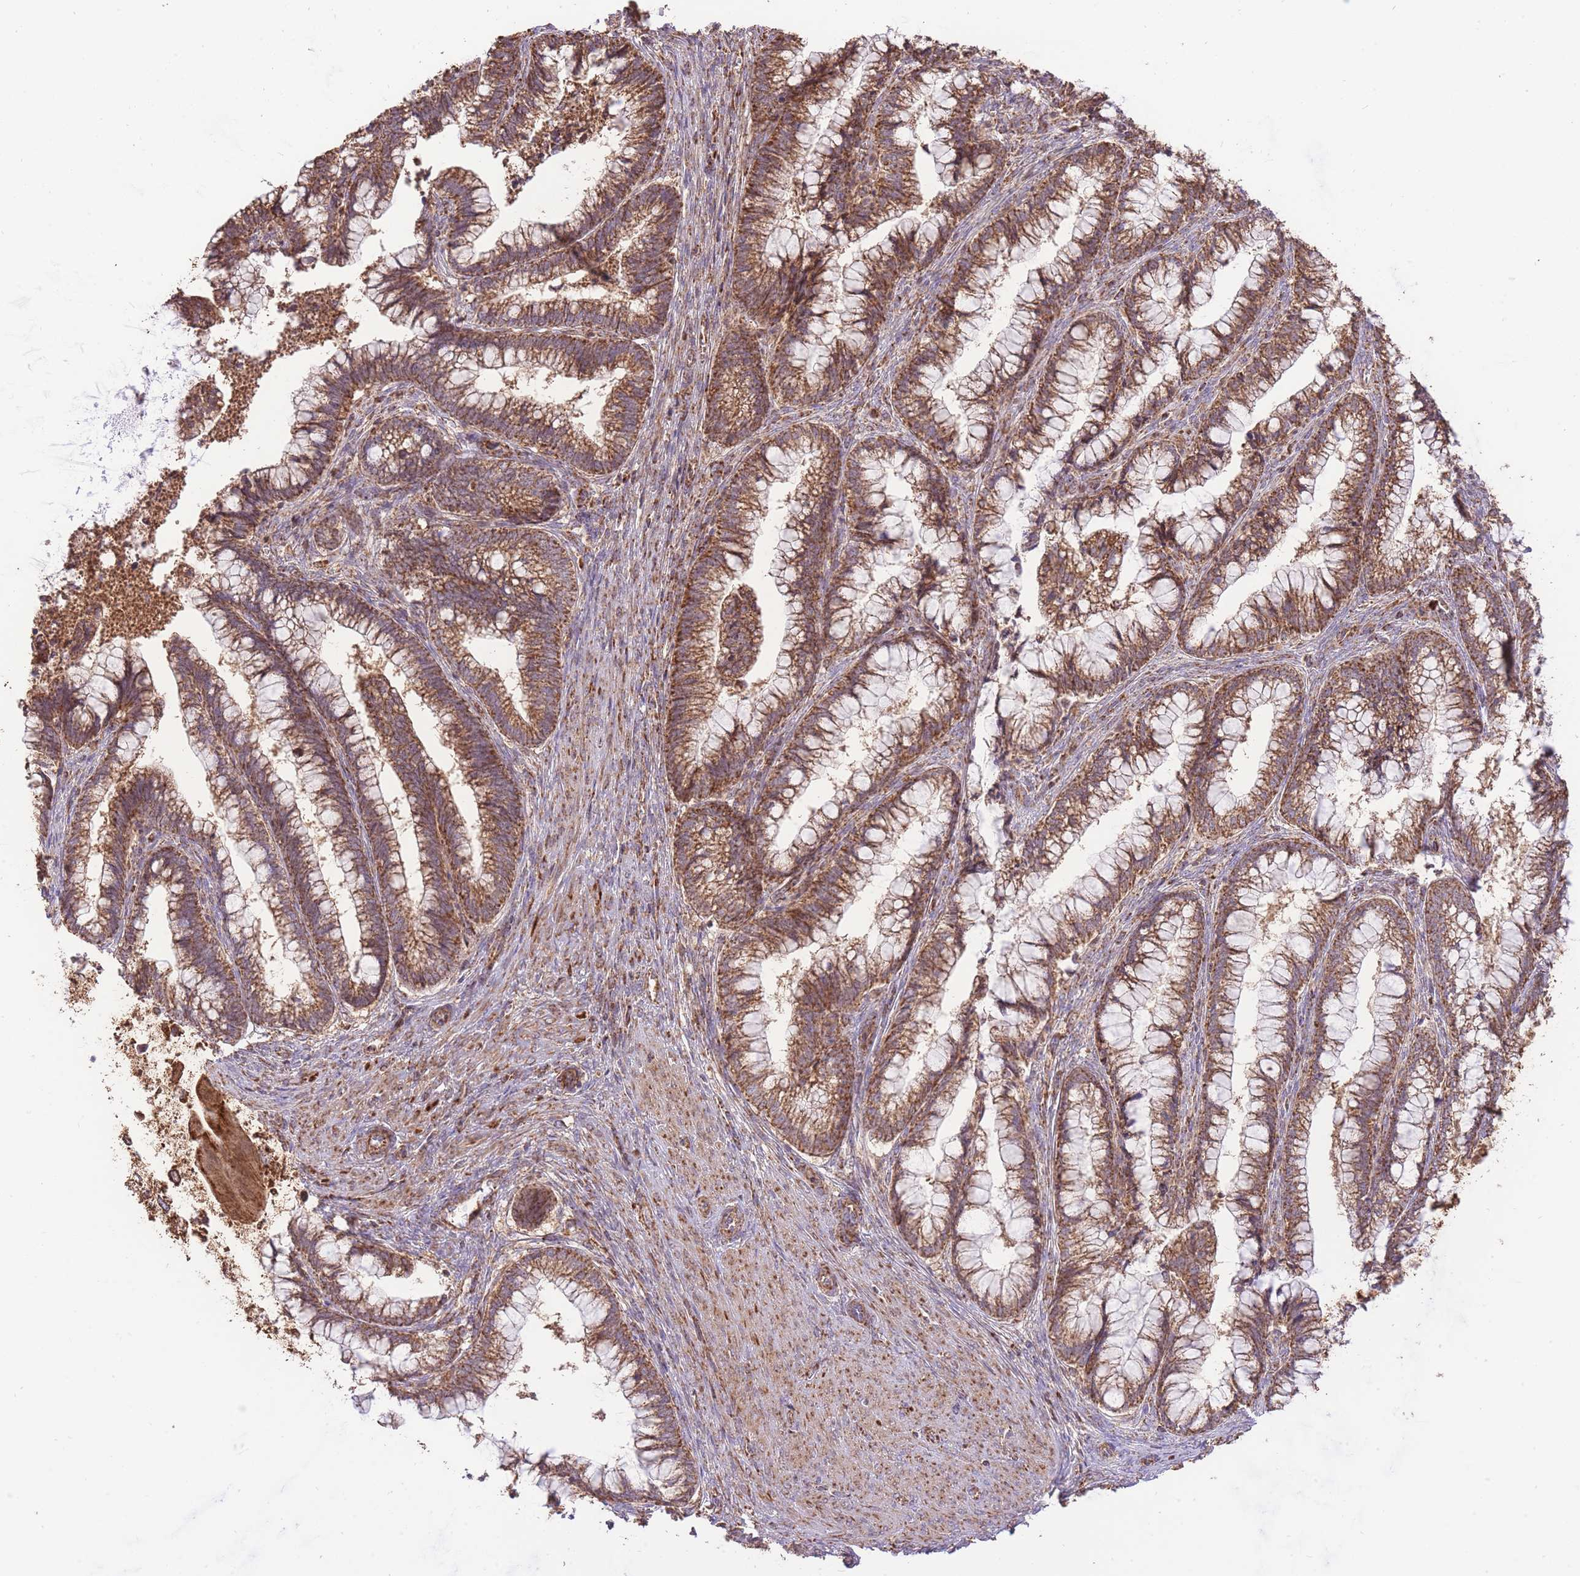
{"staining": {"intensity": "moderate", "quantity": ">75%", "location": "cytoplasmic/membranous"}, "tissue": "cervical cancer", "cell_type": "Tumor cells", "image_type": "cancer", "snomed": [{"axis": "morphology", "description": "Adenocarcinoma, NOS"}, {"axis": "topography", "description": "Cervix"}], "caption": "A brown stain highlights moderate cytoplasmic/membranous positivity of a protein in human cervical cancer tumor cells.", "gene": "PREP", "patient": {"sex": "female", "age": 44}}